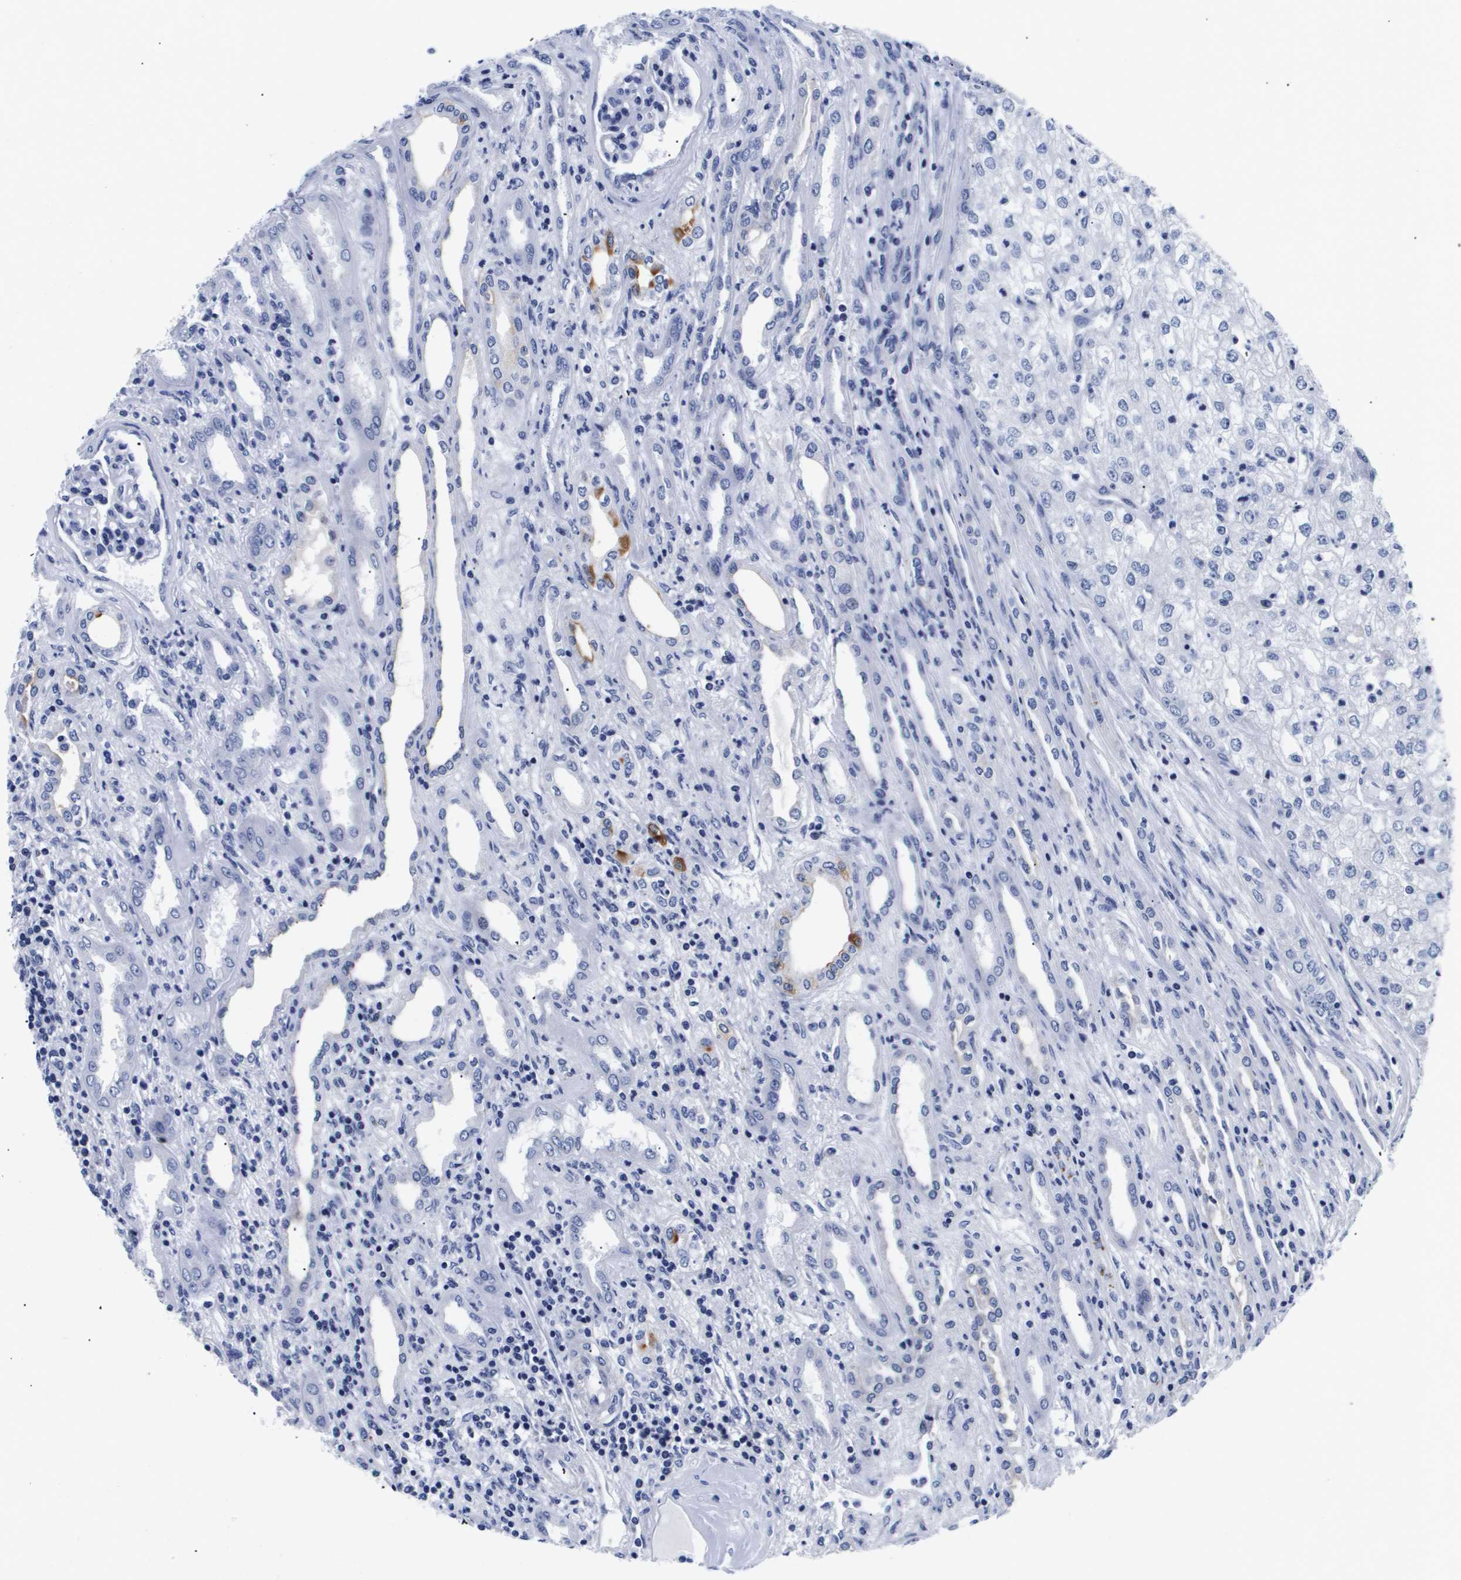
{"staining": {"intensity": "negative", "quantity": "none", "location": "none"}, "tissue": "renal cancer", "cell_type": "Tumor cells", "image_type": "cancer", "snomed": [{"axis": "morphology", "description": "Adenocarcinoma, NOS"}, {"axis": "topography", "description": "Kidney"}], "caption": "The immunohistochemistry image has no significant positivity in tumor cells of adenocarcinoma (renal) tissue.", "gene": "ATP6V0A4", "patient": {"sex": "female", "age": 54}}